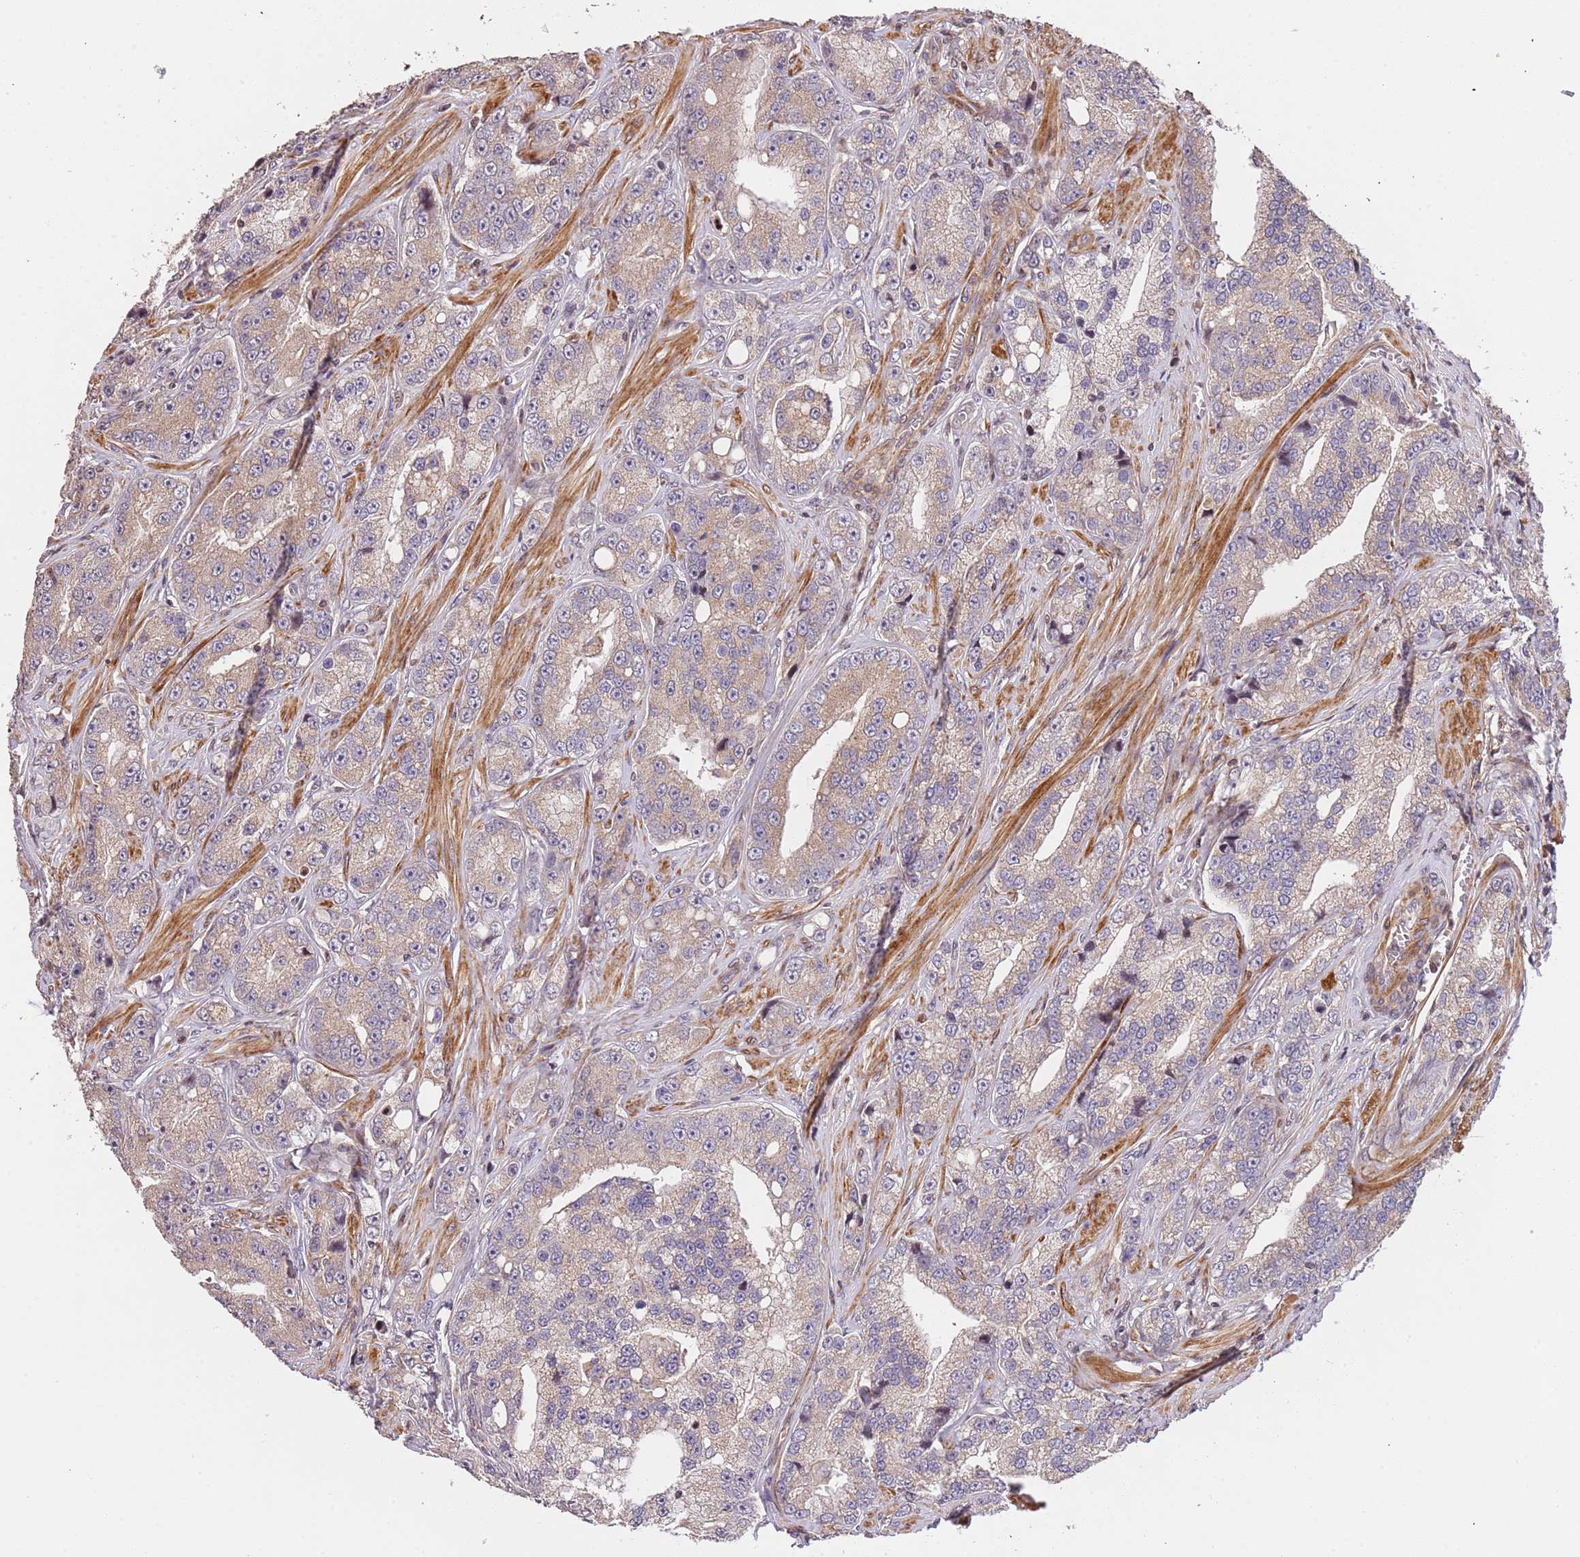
{"staining": {"intensity": "weak", "quantity": ">75%", "location": "cytoplasmic/membranous"}, "tissue": "prostate cancer", "cell_type": "Tumor cells", "image_type": "cancer", "snomed": [{"axis": "morphology", "description": "Adenocarcinoma, High grade"}, {"axis": "topography", "description": "Prostate"}], "caption": "Tumor cells reveal low levels of weak cytoplasmic/membranous positivity in about >75% of cells in human prostate high-grade adenocarcinoma.", "gene": "SLC16A4", "patient": {"sex": "male", "age": 74}}